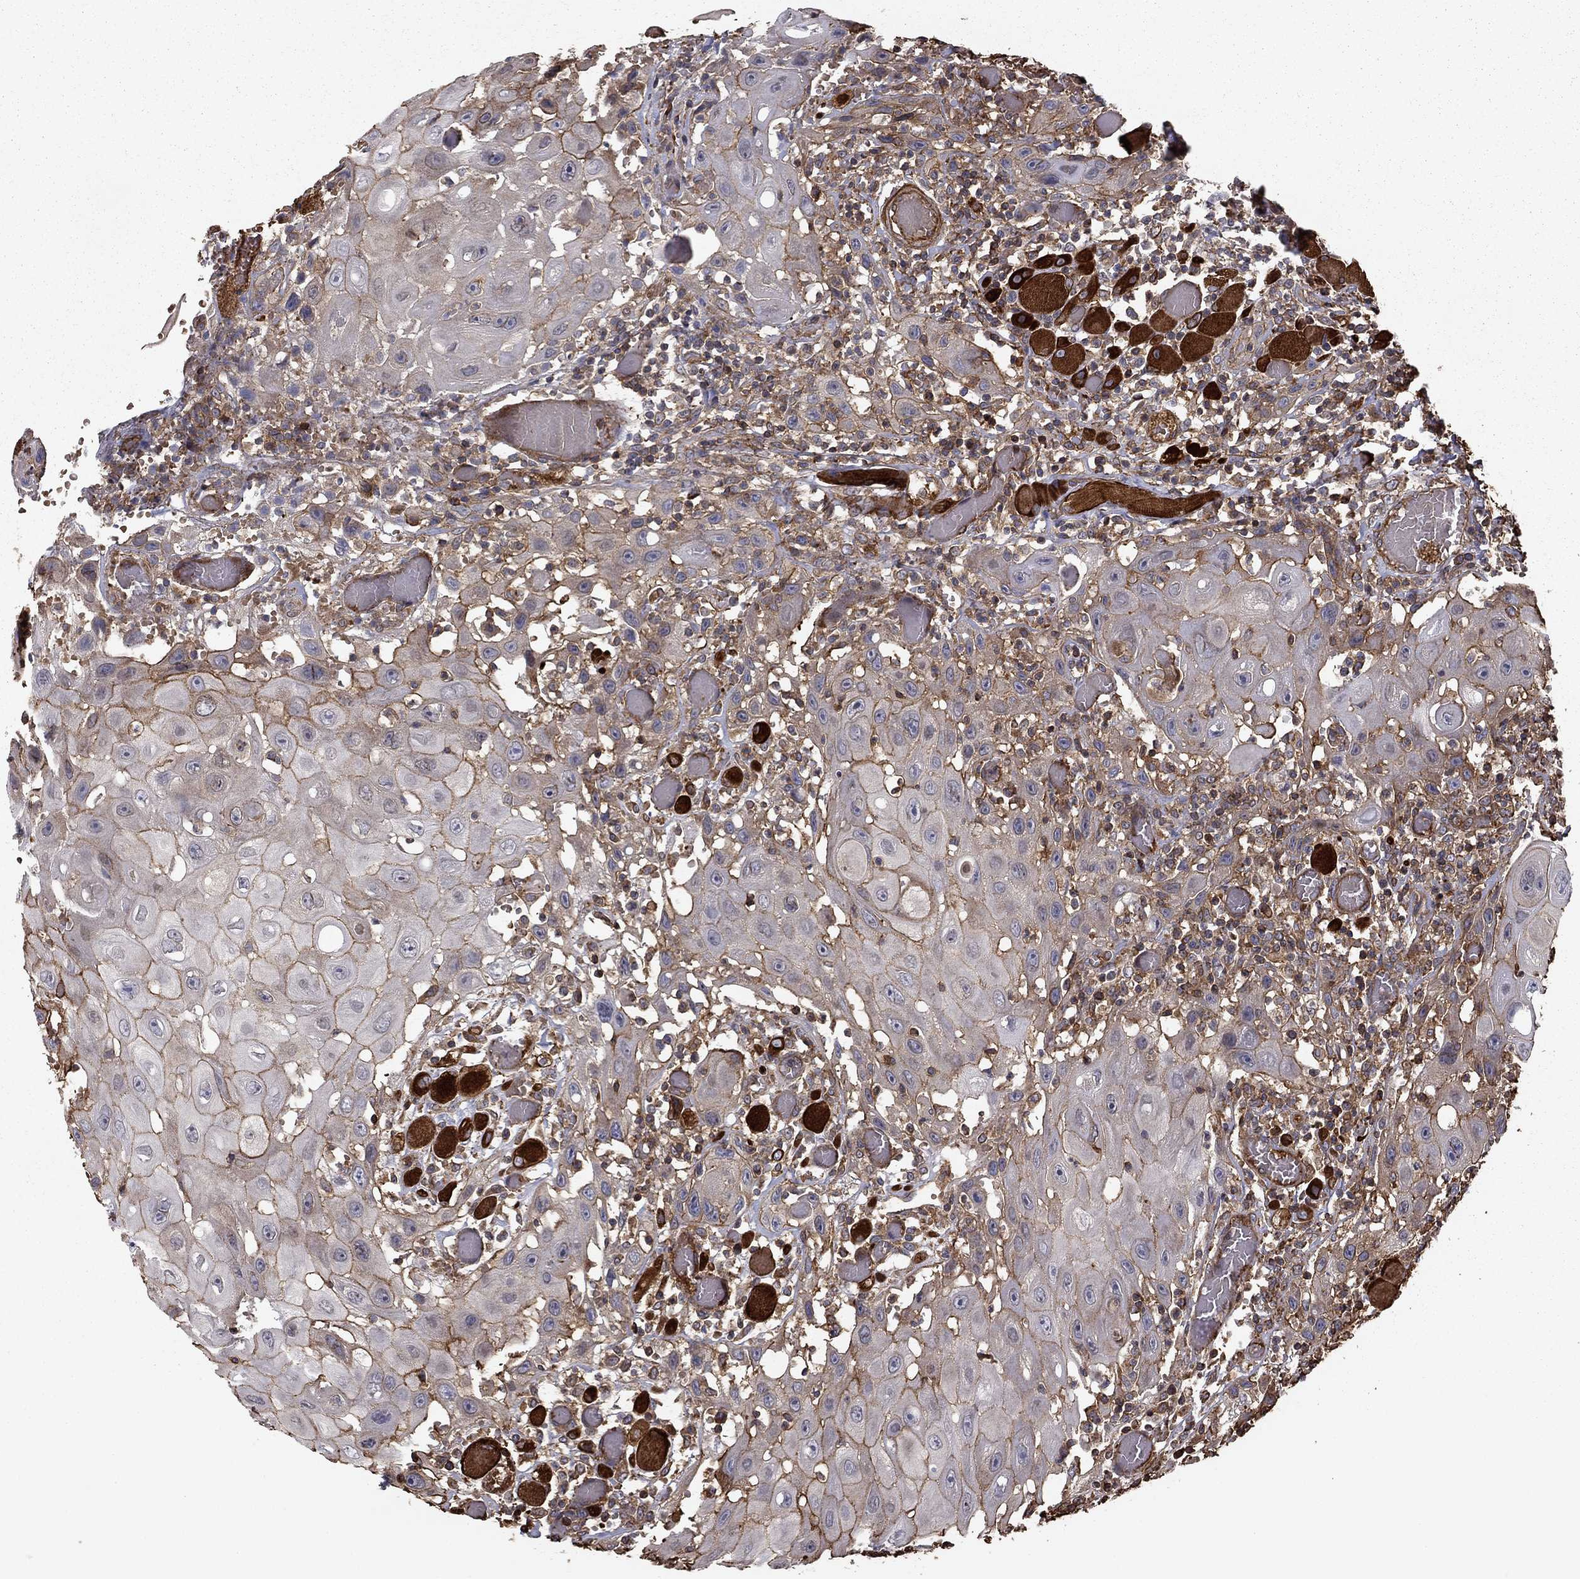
{"staining": {"intensity": "moderate", "quantity": "<25%", "location": "cytoplasmic/membranous"}, "tissue": "head and neck cancer", "cell_type": "Tumor cells", "image_type": "cancer", "snomed": [{"axis": "morphology", "description": "Normal tissue, NOS"}, {"axis": "morphology", "description": "Squamous cell carcinoma, NOS"}, {"axis": "topography", "description": "Oral tissue"}, {"axis": "topography", "description": "Head-Neck"}], "caption": "An IHC histopathology image of tumor tissue is shown. Protein staining in brown labels moderate cytoplasmic/membranous positivity in squamous cell carcinoma (head and neck) within tumor cells. The protein is stained brown, and the nuclei are stained in blue (DAB (3,3'-diaminobenzidine) IHC with brightfield microscopy, high magnification).", "gene": "HABP4", "patient": {"sex": "male", "age": 71}}